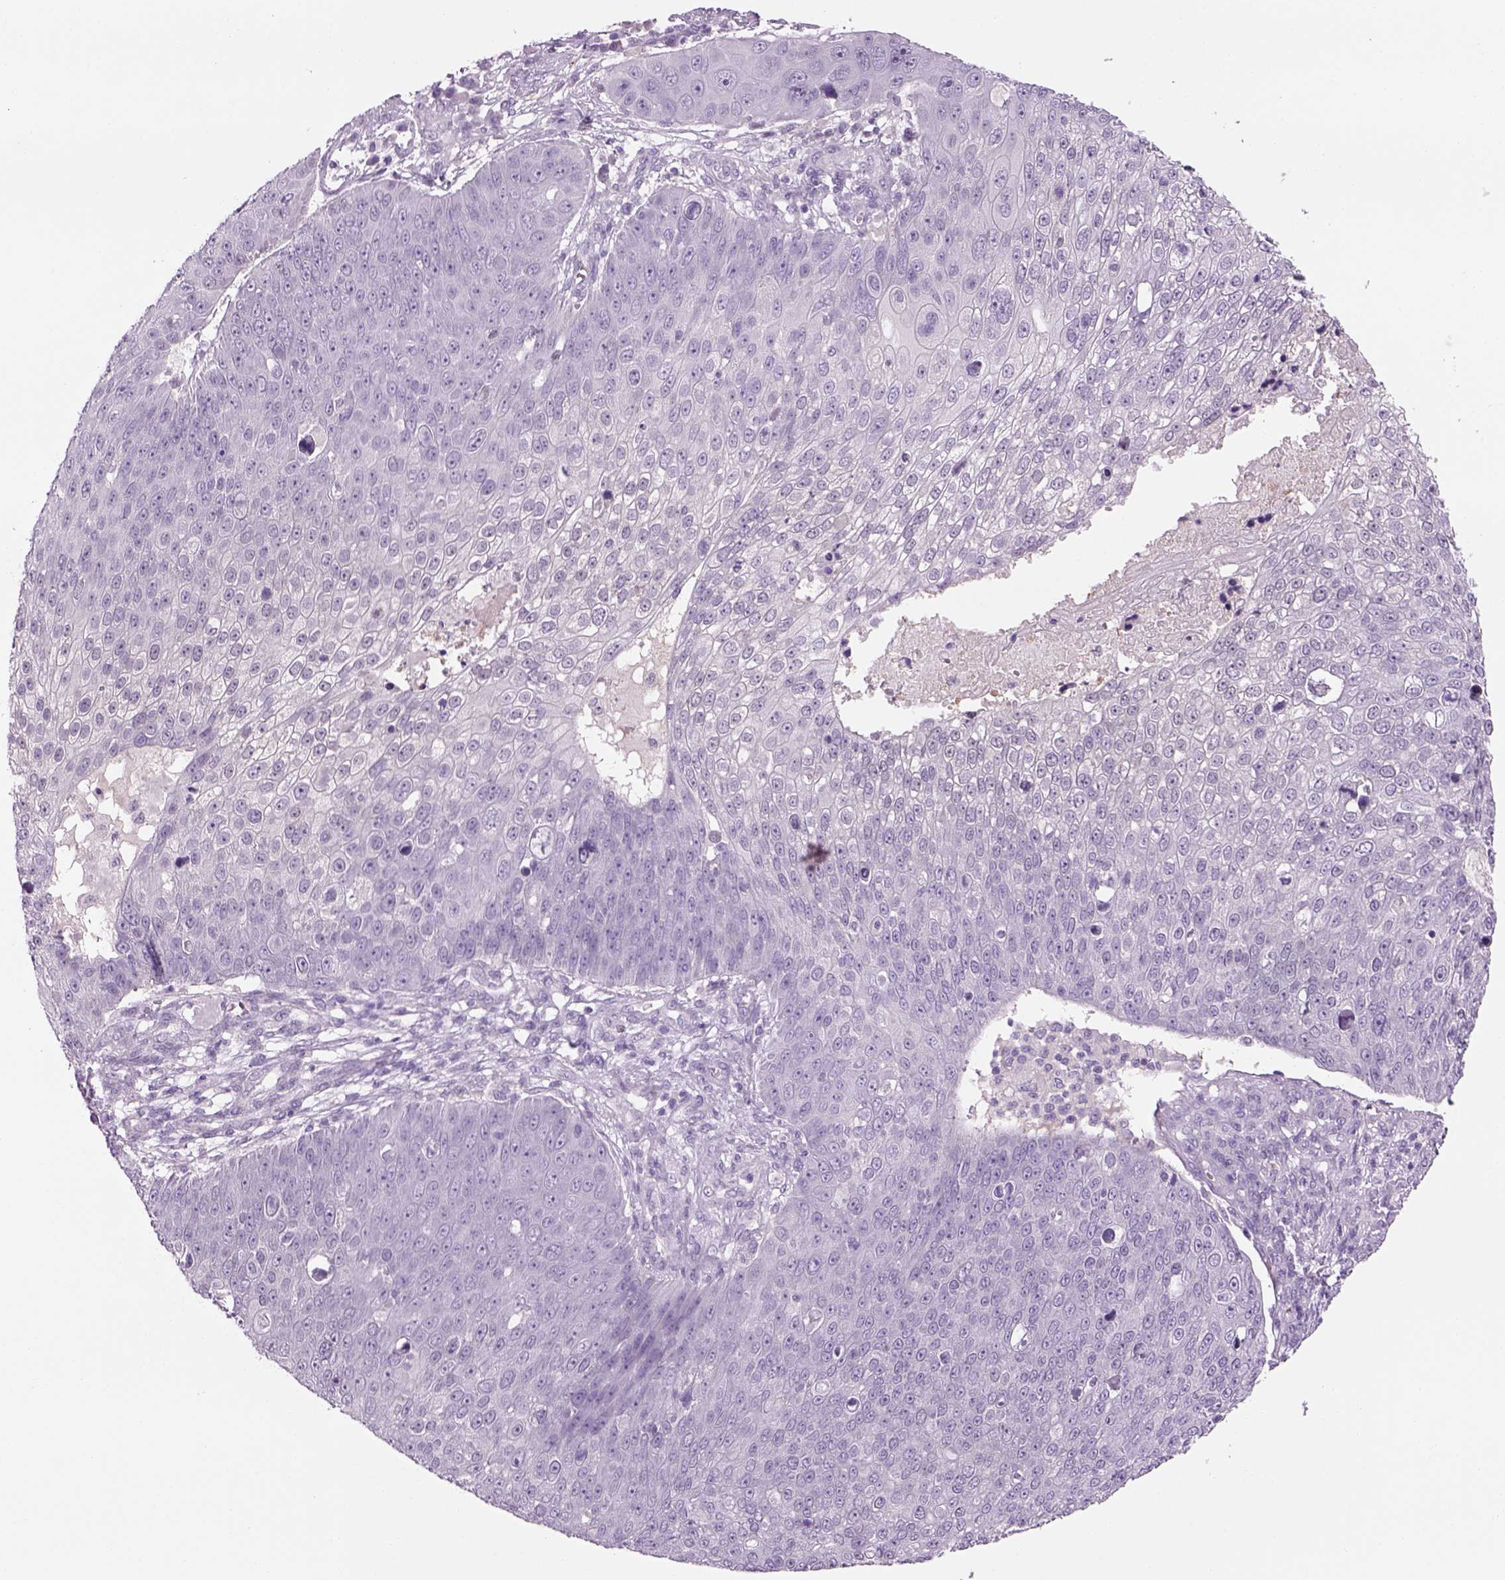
{"staining": {"intensity": "negative", "quantity": "none", "location": "none"}, "tissue": "skin cancer", "cell_type": "Tumor cells", "image_type": "cancer", "snomed": [{"axis": "morphology", "description": "Squamous cell carcinoma, NOS"}, {"axis": "topography", "description": "Skin"}], "caption": "Immunohistochemical staining of human squamous cell carcinoma (skin) reveals no significant positivity in tumor cells. (DAB (3,3'-diaminobenzidine) immunohistochemistry visualized using brightfield microscopy, high magnification).", "gene": "MDH1B", "patient": {"sex": "male", "age": 71}}